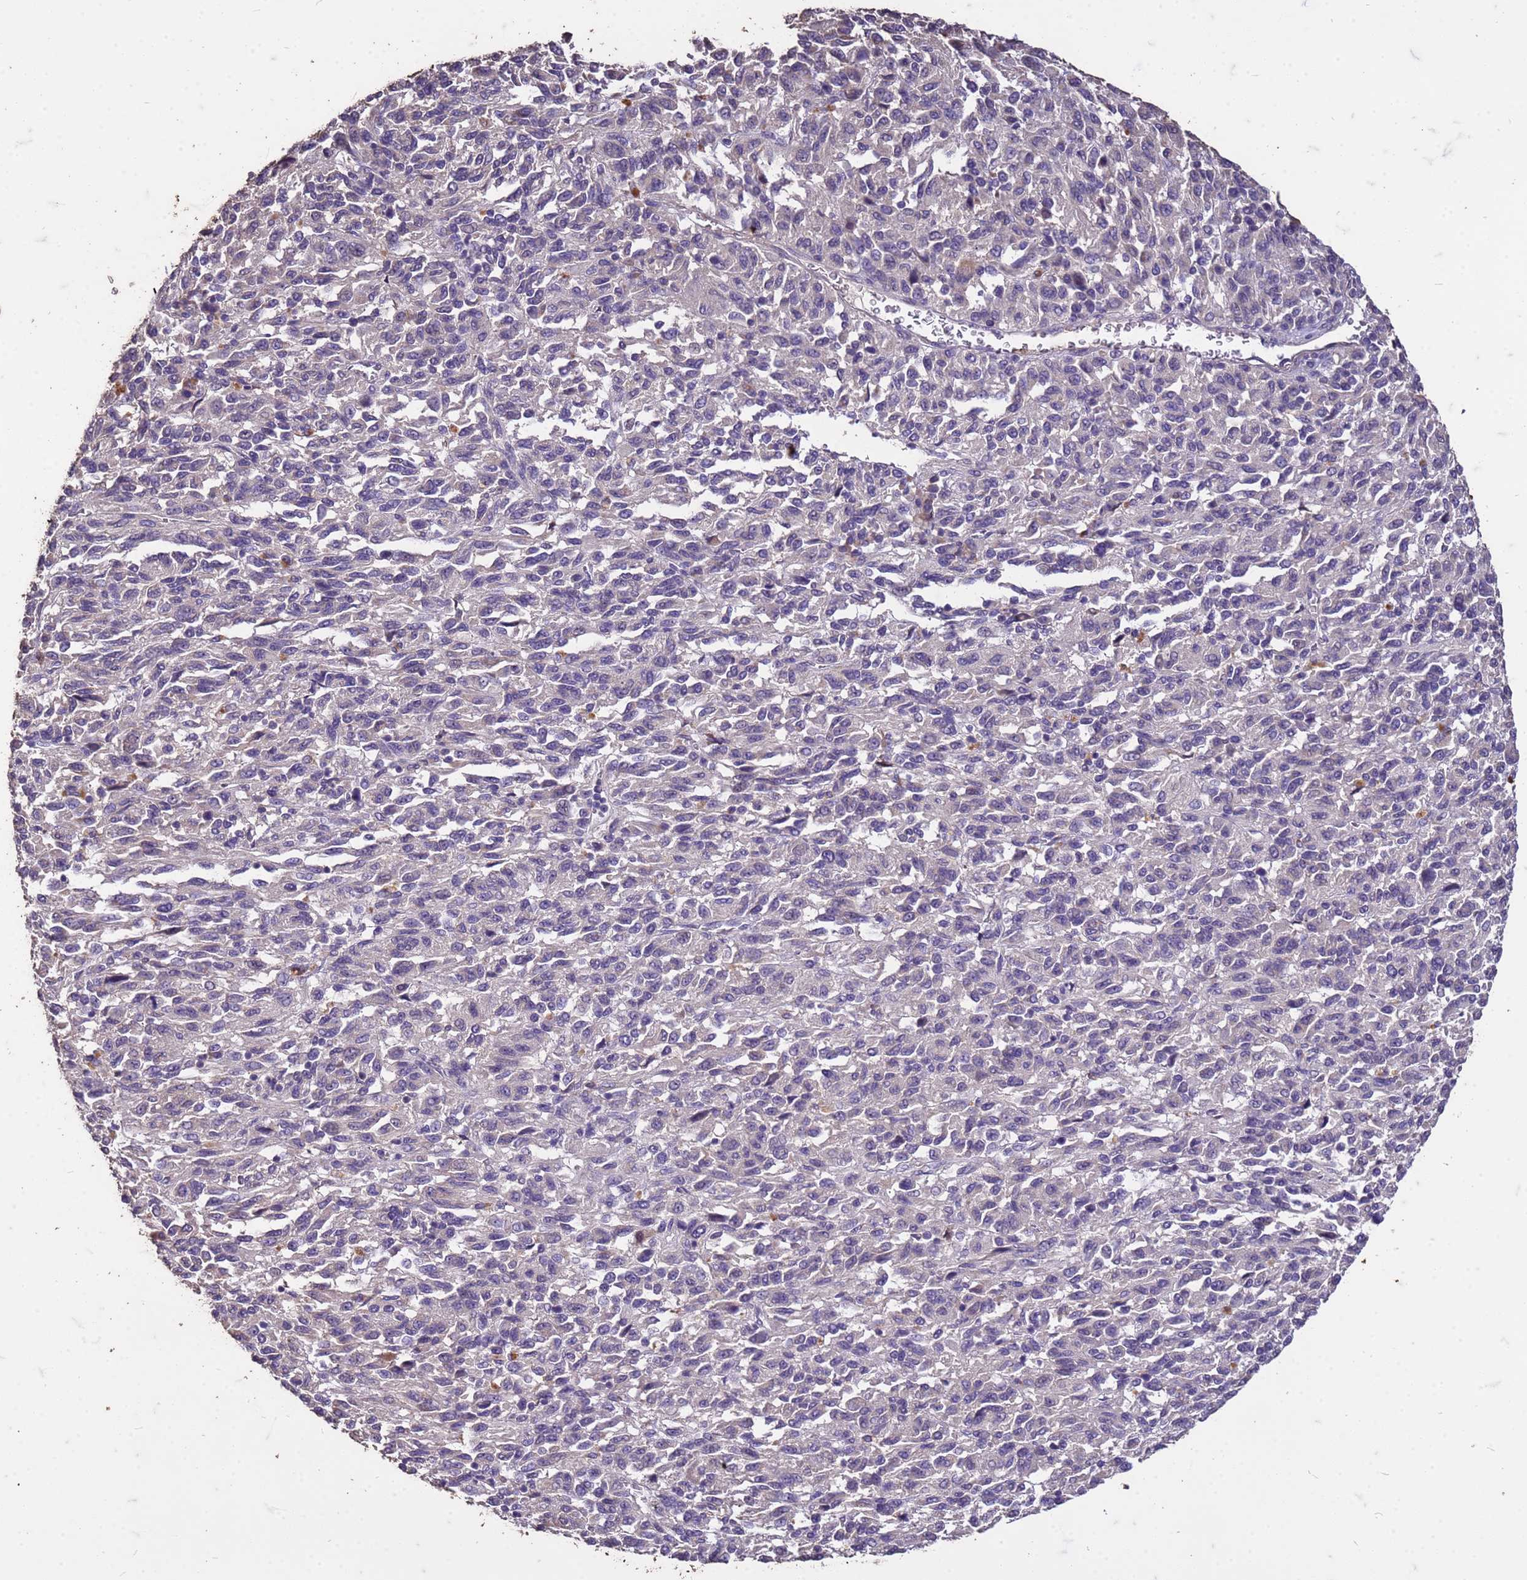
{"staining": {"intensity": "negative", "quantity": "none", "location": "none"}, "tissue": "melanoma", "cell_type": "Tumor cells", "image_type": "cancer", "snomed": [{"axis": "morphology", "description": "Malignant melanoma, Metastatic site"}, {"axis": "topography", "description": "Lung"}], "caption": "Immunohistochemical staining of human melanoma shows no significant positivity in tumor cells. (Stains: DAB (3,3'-diaminobenzidine) immunohistochemistry with hematoxylin counter stain, Microscopy: brightfield microscopy at high magnification).", "gene": "FAM184B", "patient": {"sex": "male", "age": 64}}